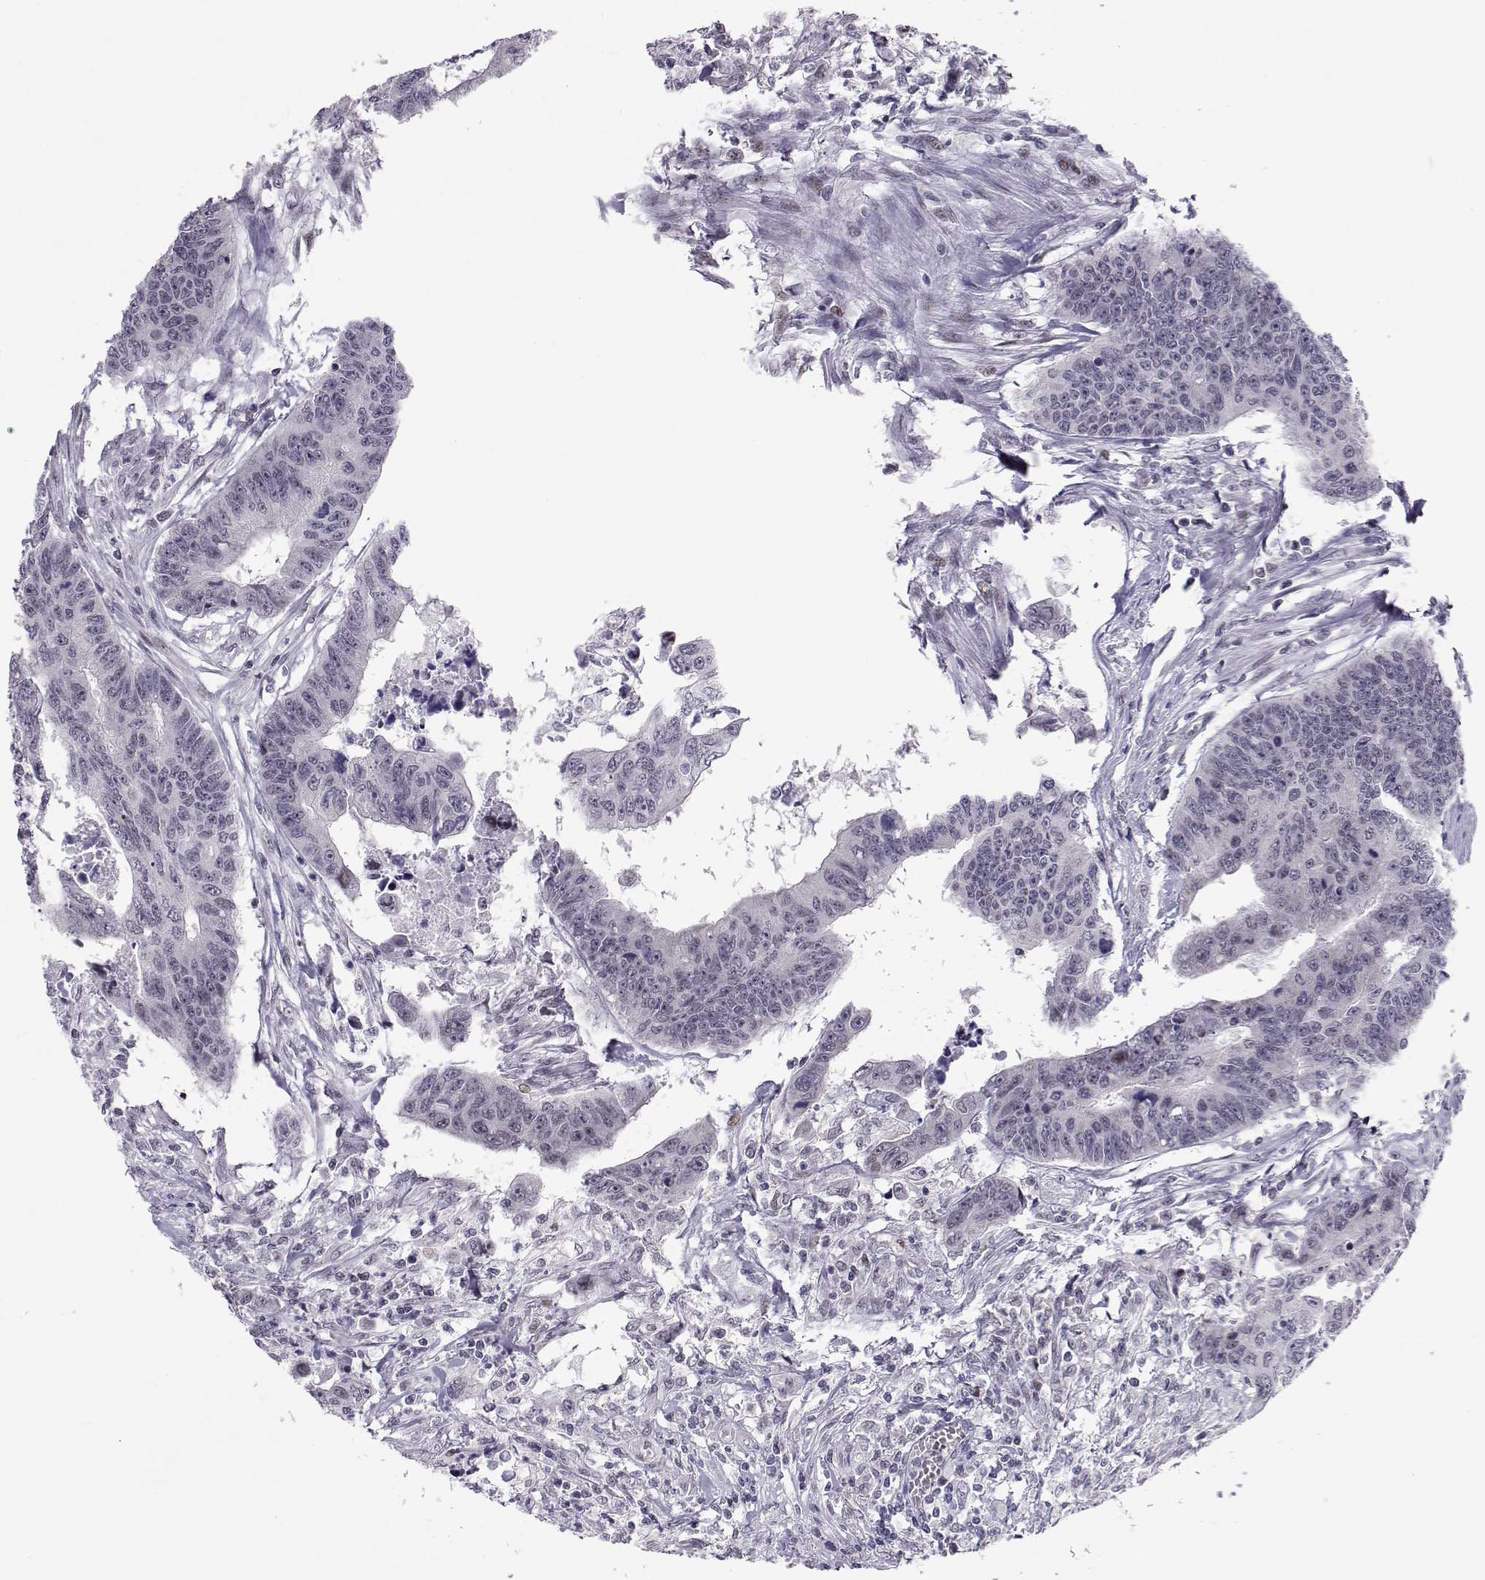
{"staining": {"intensity": "negative", "quantity": "none", "location": "none"}, "tissue": "colorectal cancer", "cell_type": "Tumor cells", "image_type": "cancer", "snomed": [{"axis": "morphology", "description": "Adenocarcinoma, NOS"}, {"axis": "topography", "description": "Rectum"}], "caption": "High magnification brightfield microscopy of colorectal cancer (adenocarcinoma) stained with DAB (3,3'-diaminobenzidine) (brown) and counterstained with hematoxylin (blue): tumor cells show no significant staining.", "gene": "SIX6", "patient": {"sex": "female", "age": 85}}